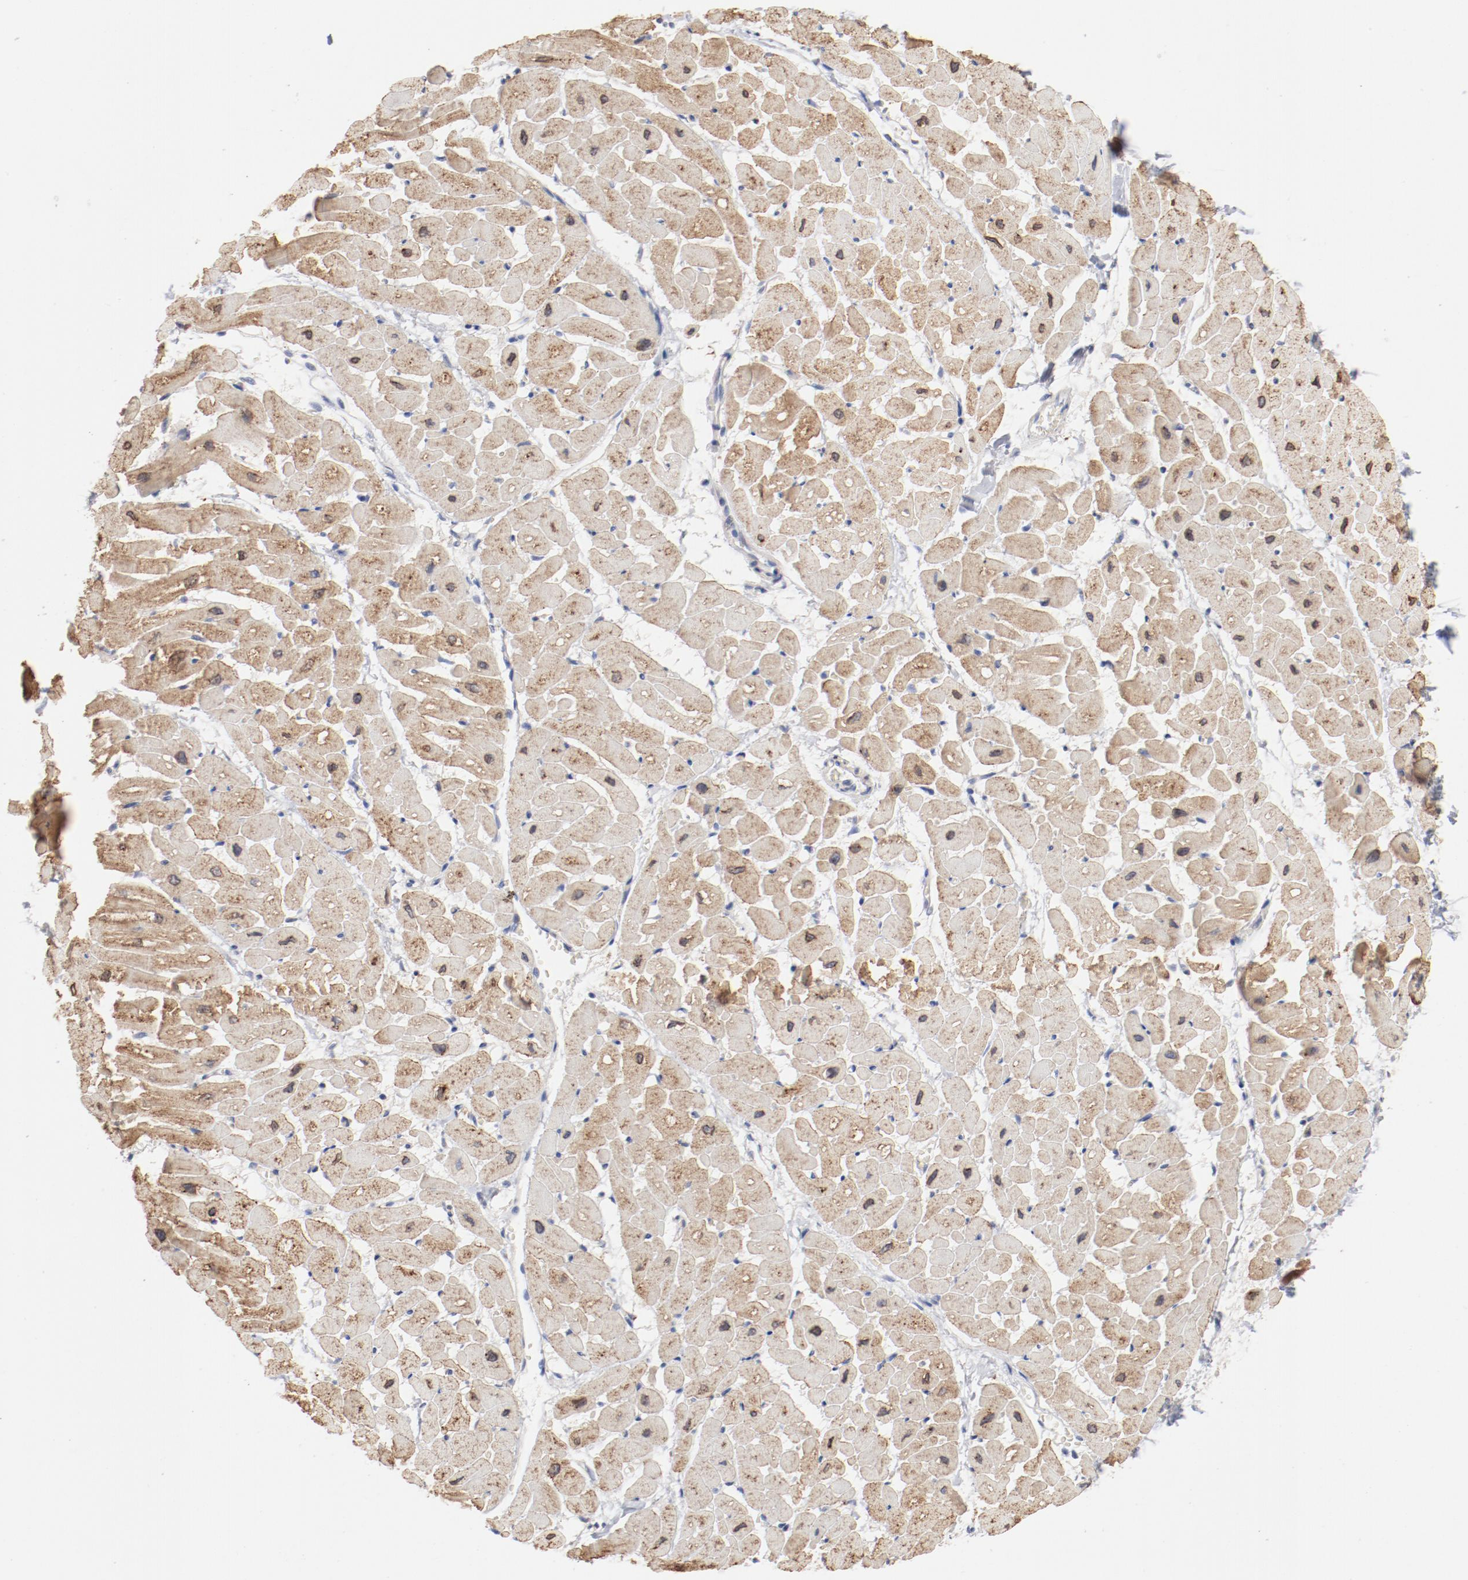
{"staining": {"intensity": "moderate", "quantity": ">75%", "location": "cytoplasmic/membranous"}, "tissue": "heart muscle", "cell_type": "Cardiomyocytes", "image_type": "normal", "snomed": [{"axis": "morphology", "description": "Normal tissue, NOS"}, {"axis": "topography", "description": "Heart"}], "caption": "An immunohistochemistry histopathology image of normal tissue is shown. Protein staining in brown labels moderate cytoplasmic/membranous positivity in heart muscle within cardiomyocytes.", "gene": "AK7", "patient": {"sex": "male", "age": 45}}